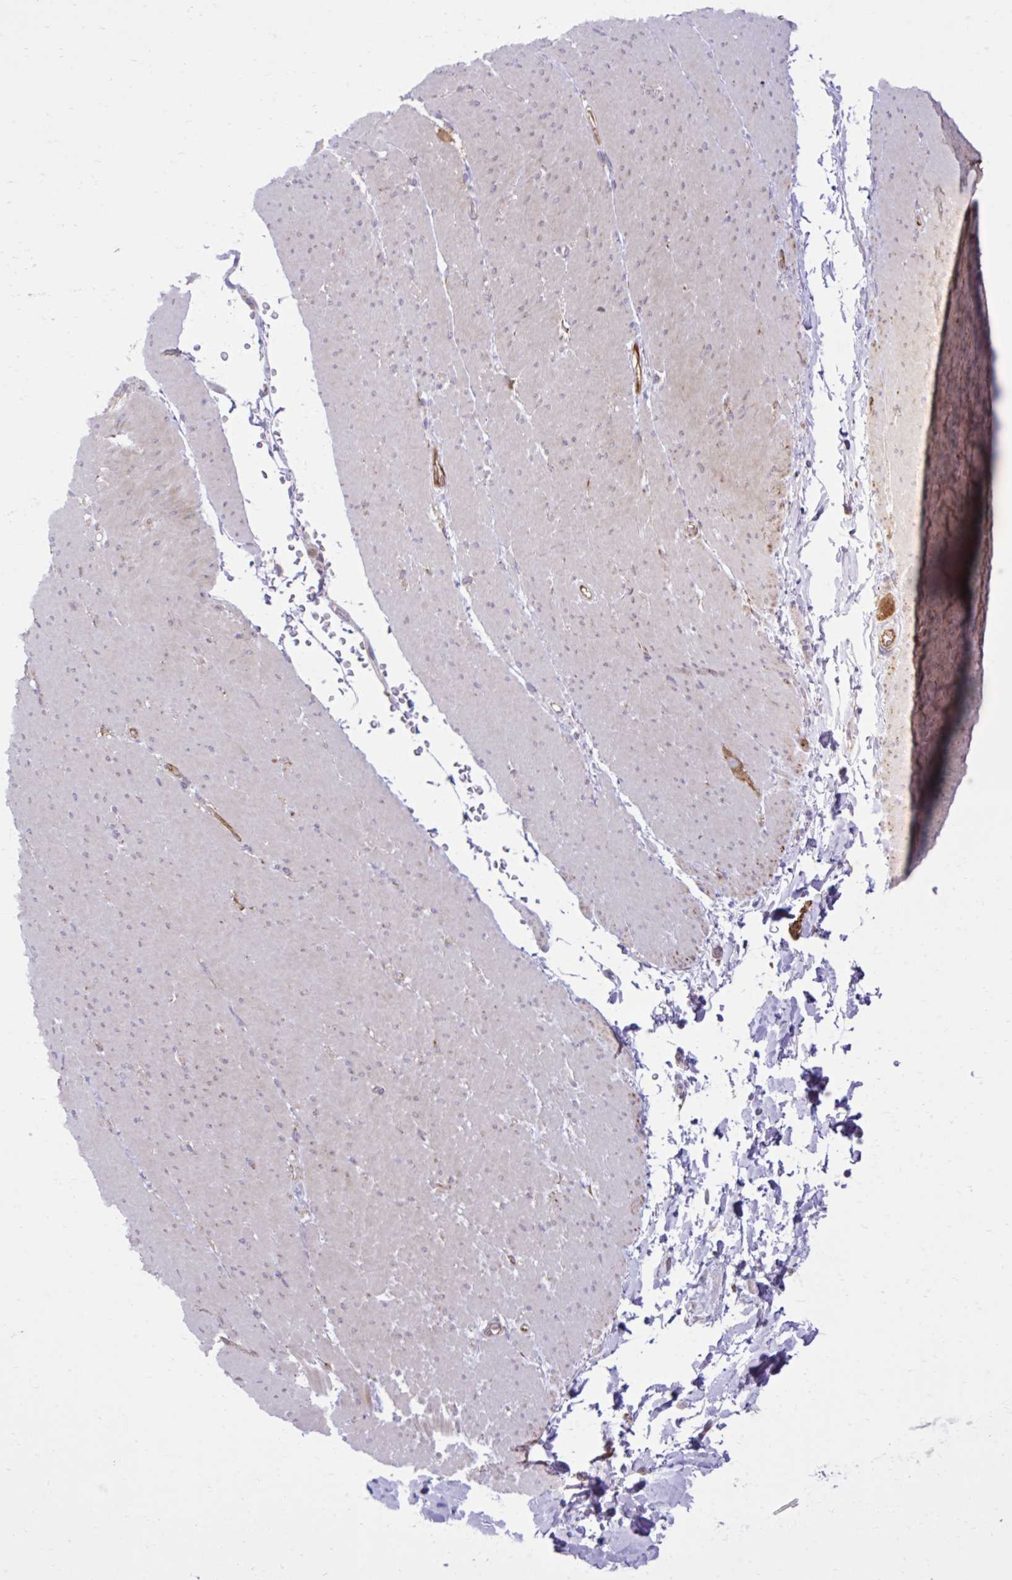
{"staining": {"intensity": "weak", "quantity": "25%-75%", "location": "cytoplasmic/membranous"}, "tissue": "smooth muscle", "cell_type": "Smooth muscle cells", "image_type": "normal", "snomed": [{"axis": "morphology", "description": "Normal tissue, NOS"}, {"axis": "topography", "description": "Smooth muscle"}, {"axis": "topography", "description": "Rectum"}], "caption": "Smooth muscle was stained to show a protein in brown. There is low levels of weak cytoplasmic/membranous staining in approximately 25%-75% of smooth muscle cells.", "gene": "LIMS1", "patient": {"sex": "male", "age": 53}}